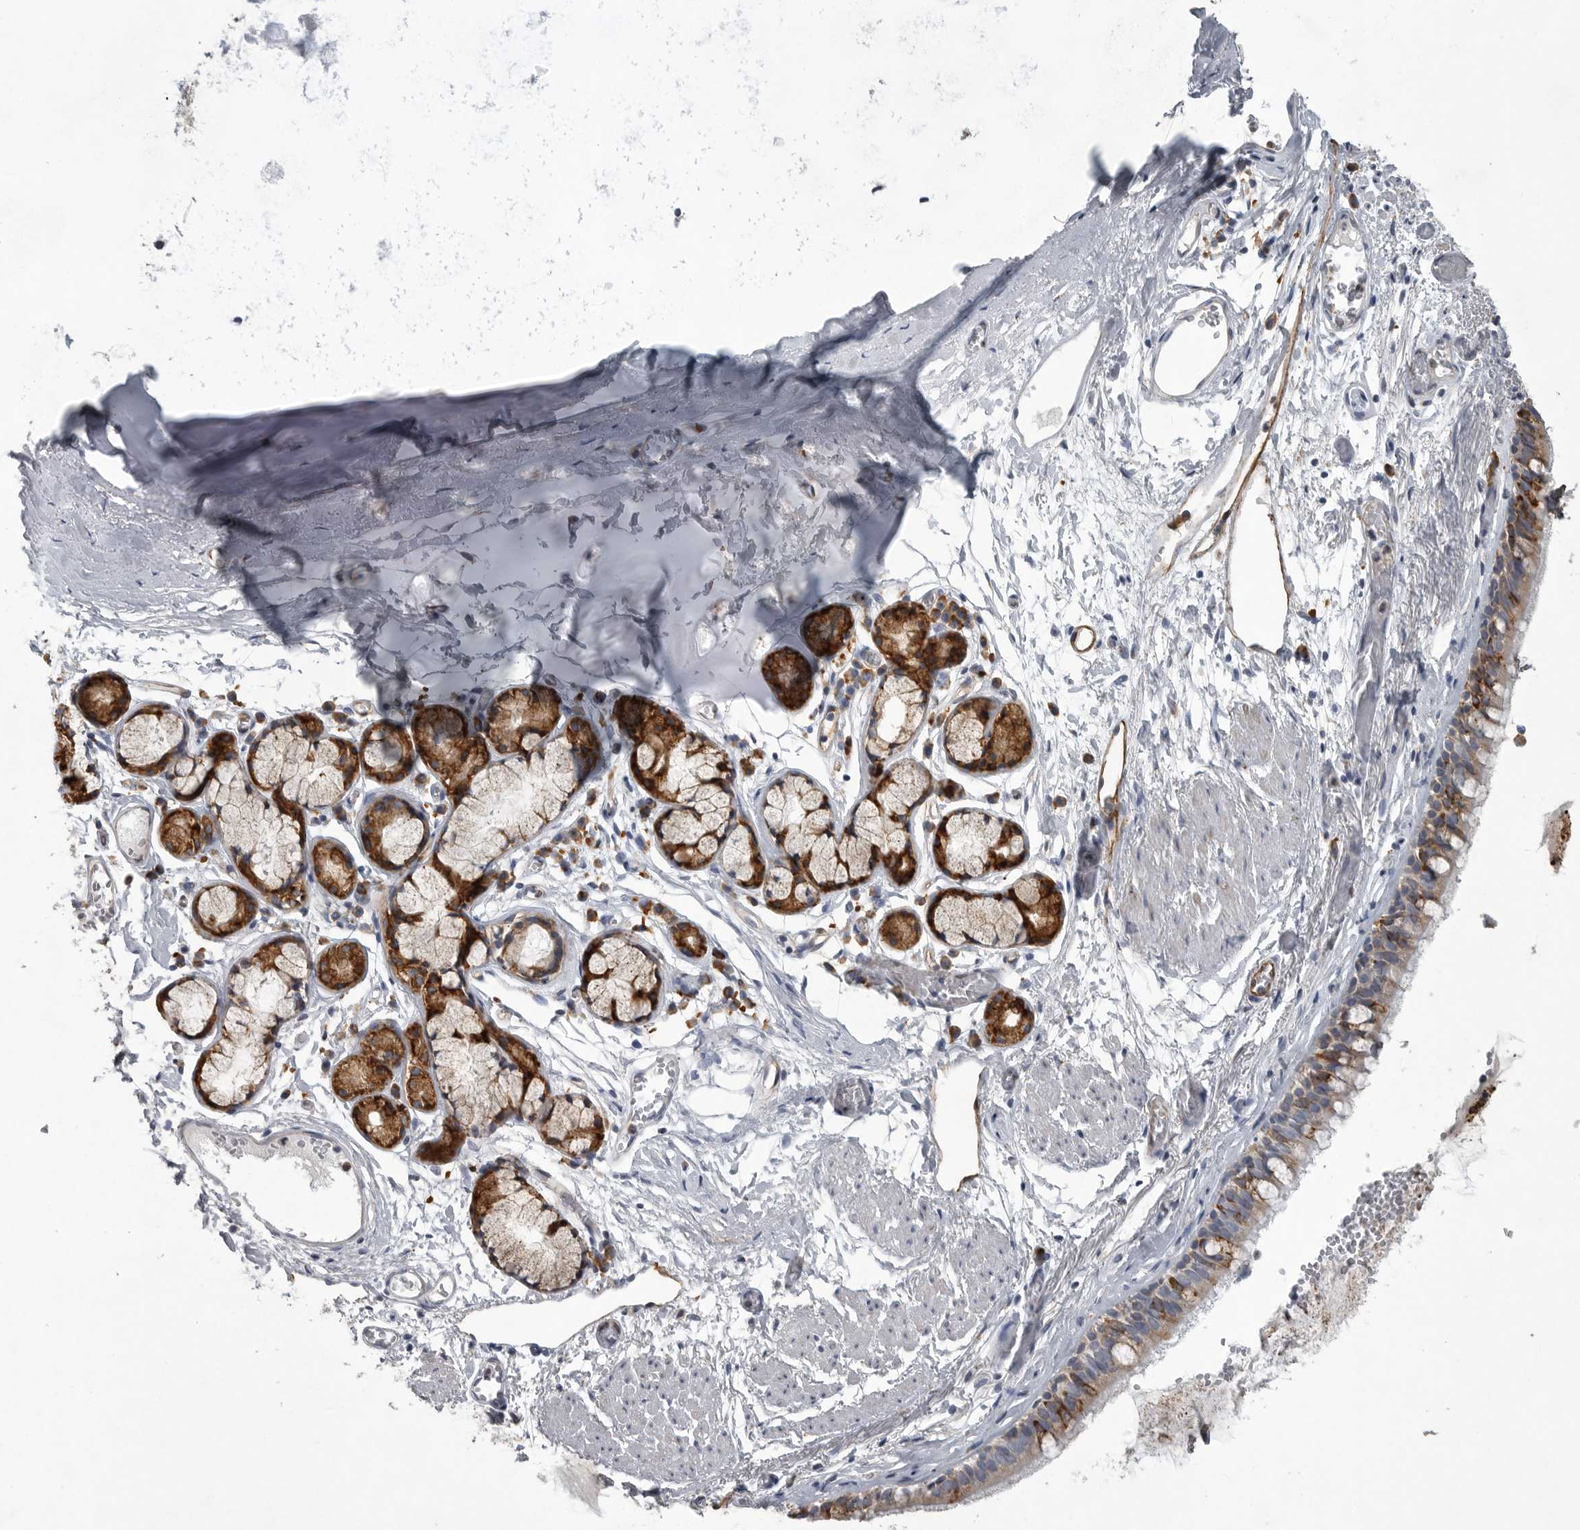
{"staining": {"intensity": "moderate", "quantity": "25%-75%", "location": "cytoplasmic/membranous"}, "tissue": "bronchus", "cell_type": "Respiratory epithelial cells", "image_type": "normal", "snomed": [{"axis": "morphology", "description": "Normal tissue, NOS"}, {"axis": "topography", "description": "Bronchus"}, {"axis": "topography", "description": "Lung"}], "caption": "Bronchus stained with immunohistochemistry reveals moderate cytoplasmic/membranous positivity in approximately 25%-75% of respiratory epithelial cells.", "gene": "MINPP1", "patient": {"sex": "male", "age": 56}}